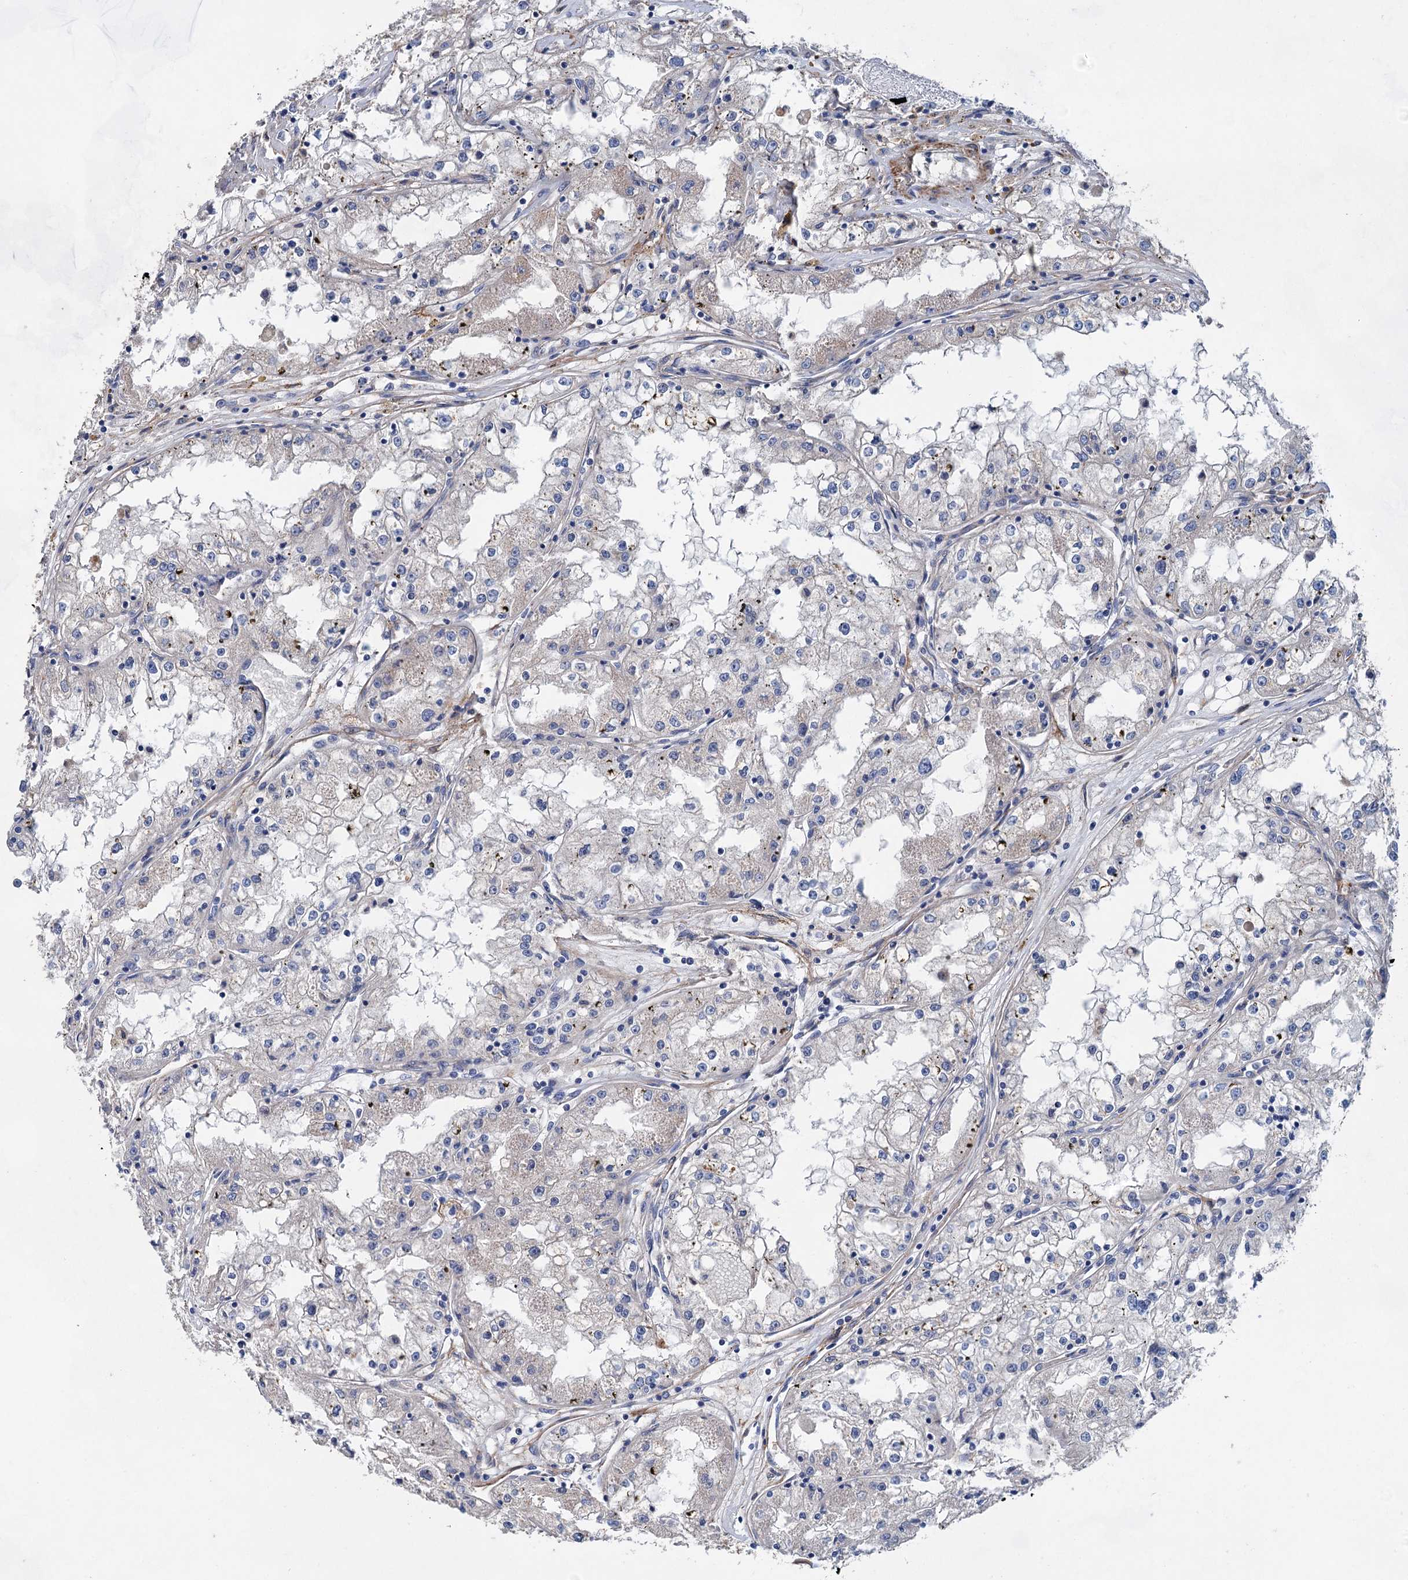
{"staining": {"intensity": "negative", "quantity": "none", "location": "none"}, "tissue": "renal cancer", "cell_type": "Tumor cells", "image_type": "cancer", "snomed": [{"axis": "morphology", "description": "Adenocarcinoma, NOS"}, {"axis": "topography", "description": "Kidney"}], "caption": "Tumor cells show no significant expression in adenocarcinoma (renal).", "gene": "GPR155", "patient": {"sex": "male", "age": 56}}